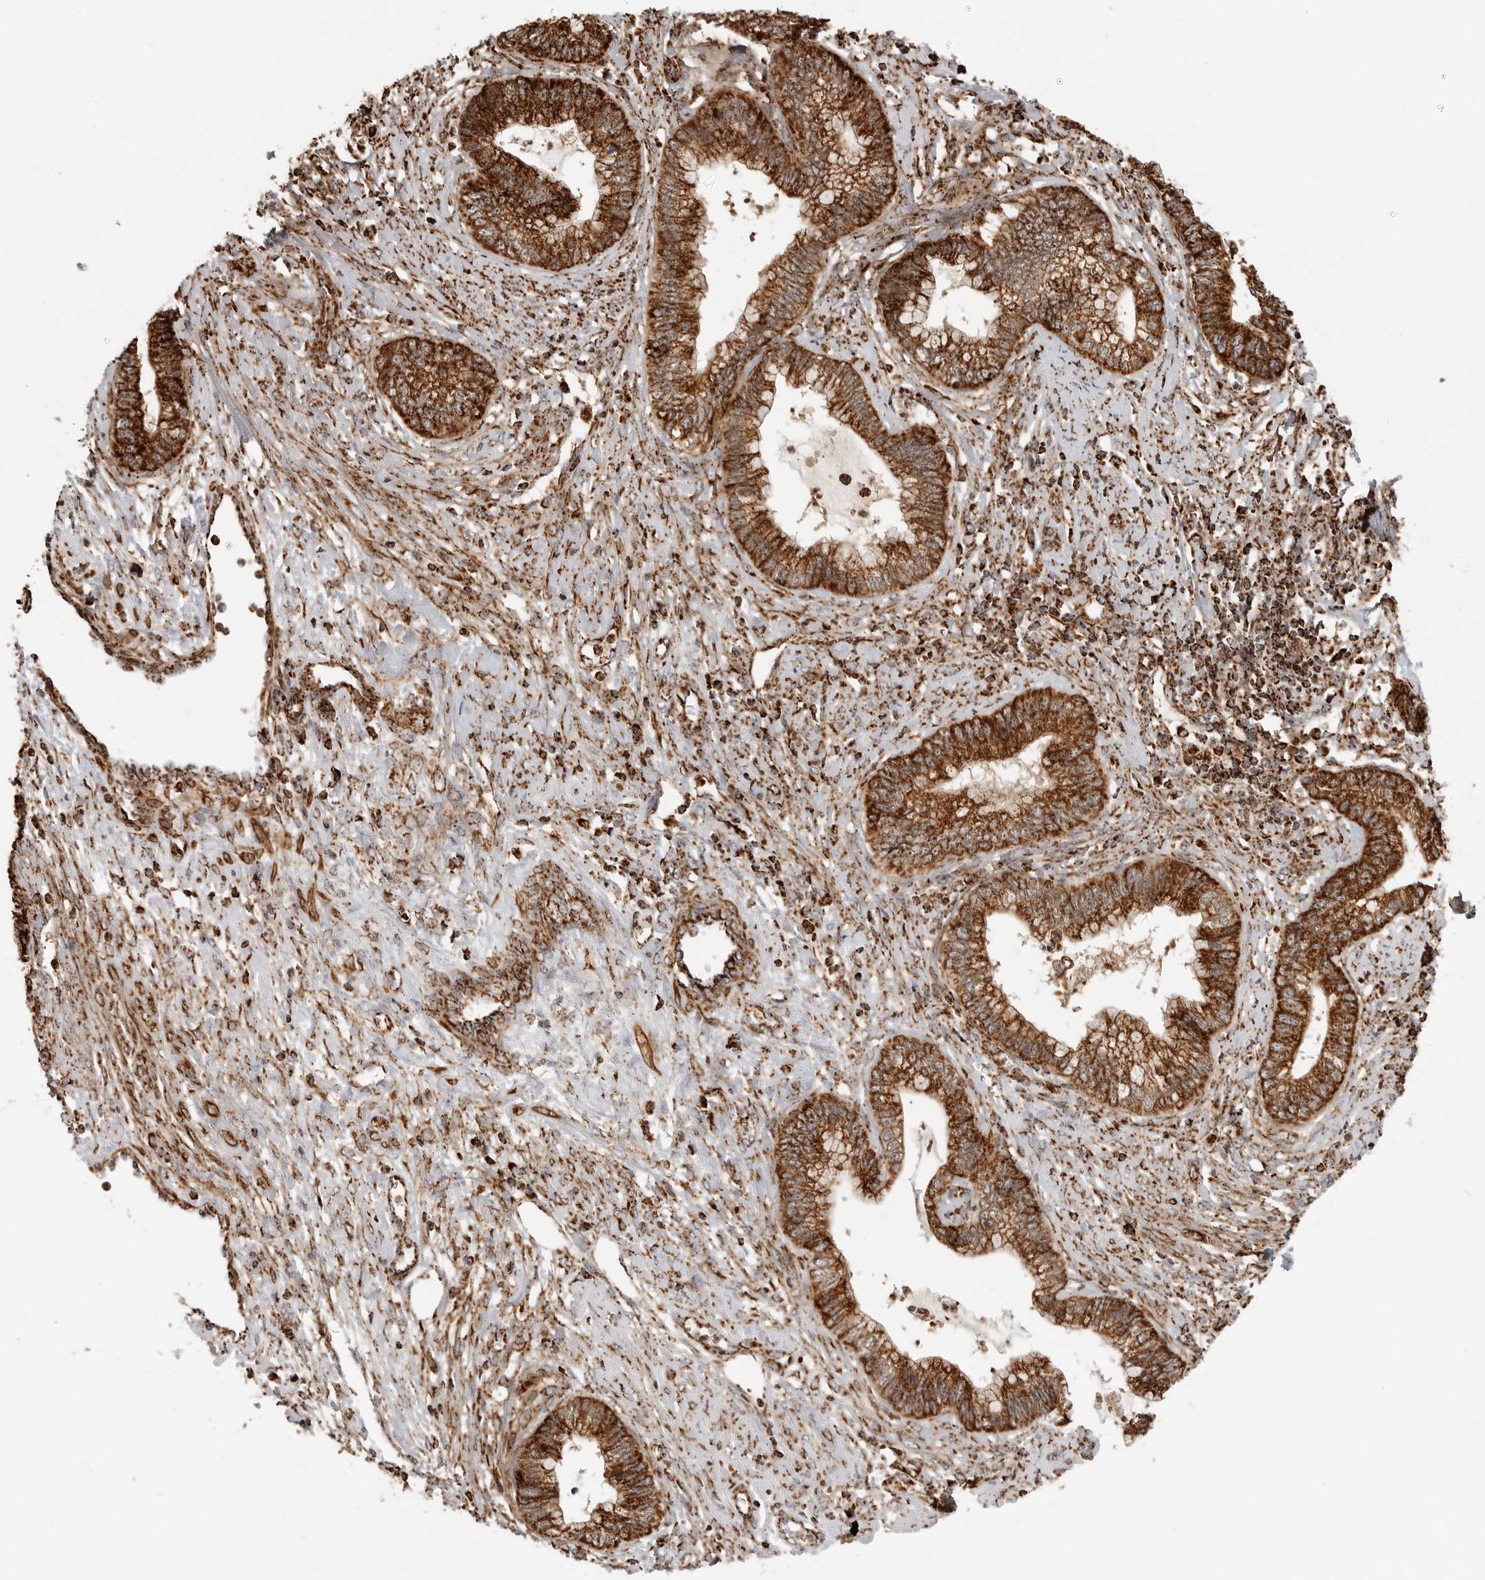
{"staining": {"intensity": "strong", "quantity": ">75%", "location": "cytoplasmic/membranous"}, "tissue": "cervical cancer", "cell_type": "Tumor cells", "image_type": "cancer", "snomed": [{"axis": "morphology", "description": "Adenocarcinoma, NOS"}, {"axis": "topography", "description": "Cervix"}], "caption": "Approximately >75% of tumor cells in human cervical cancer display strong cytoplasmic/membranous protein positivity as visualized by brown immunohistochemical staining.", "gene": "BMP2K", "patient": {"sex": "female", "age": 44}}